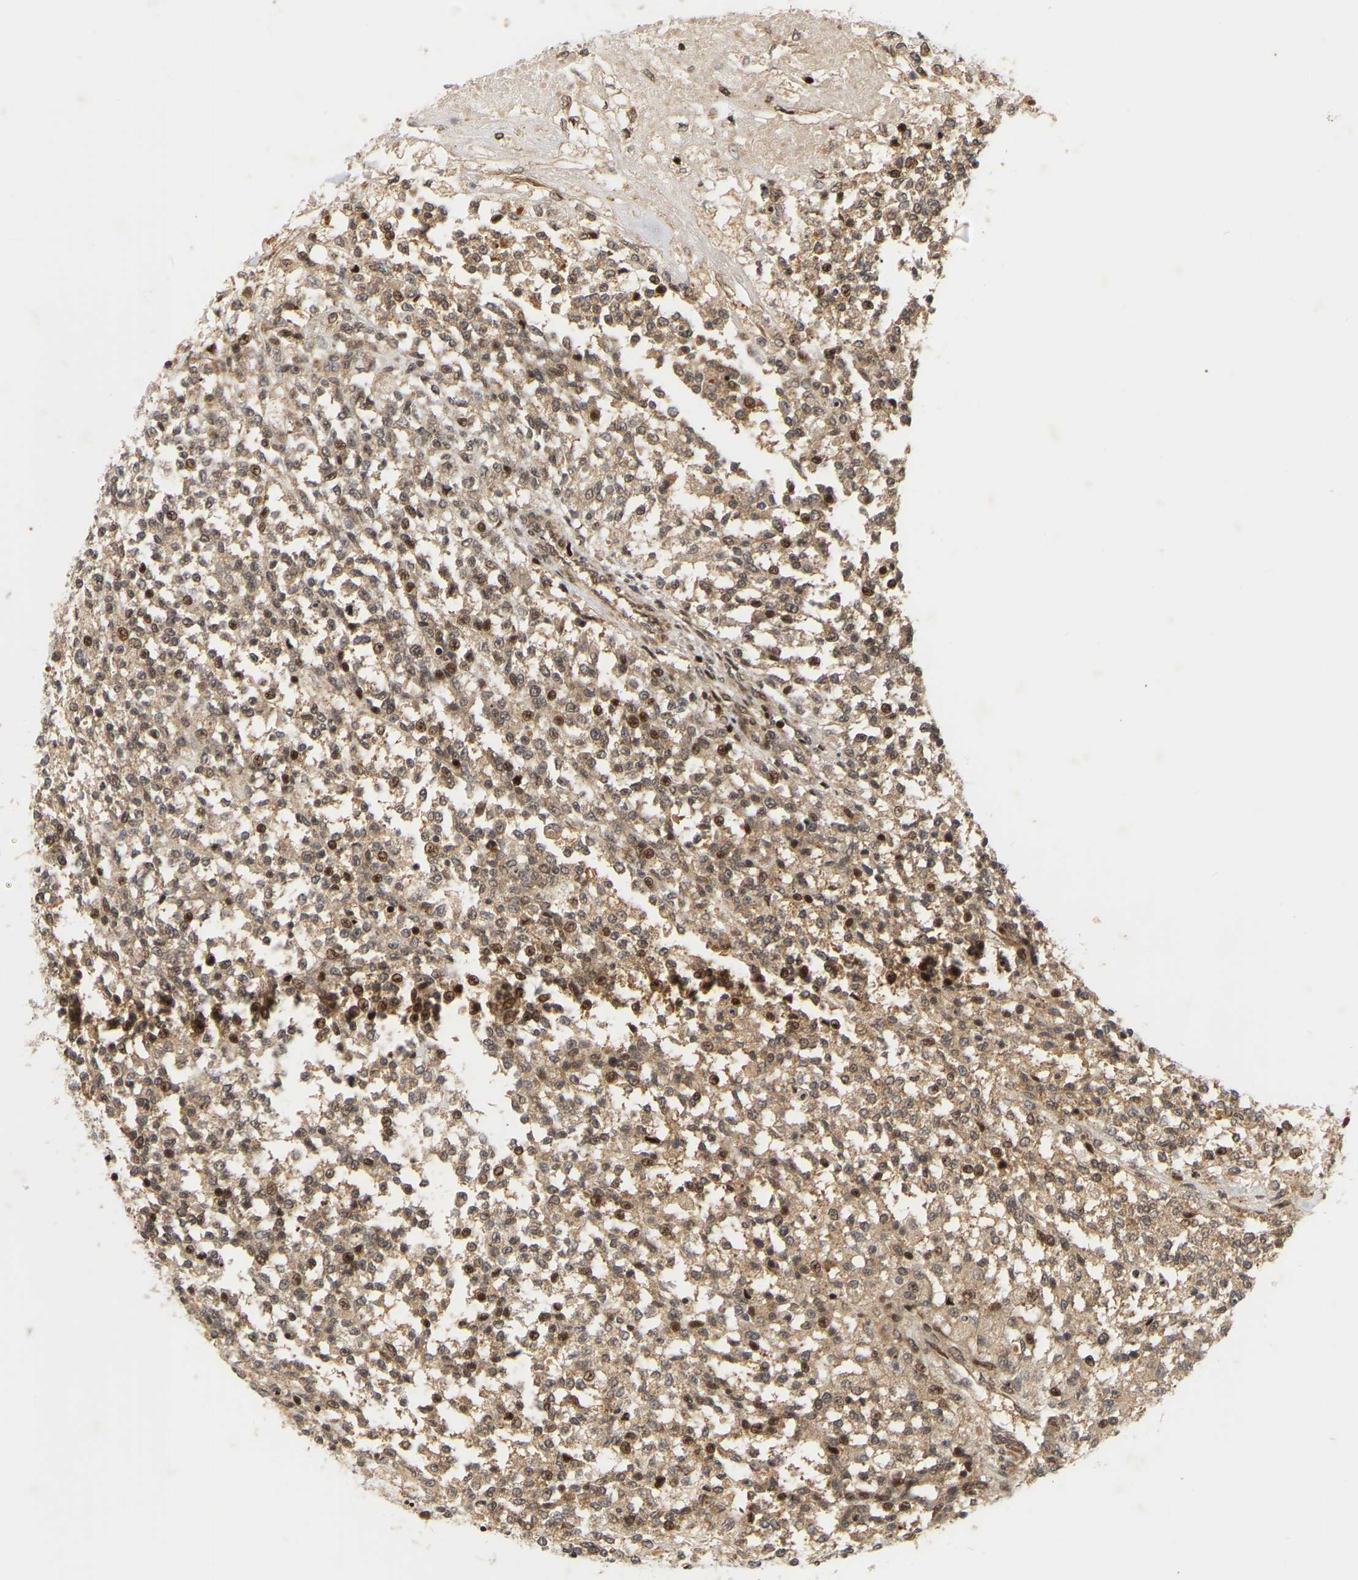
{"staining": {"intensity": "moderate", "quantity": ">75%", "location": "cytoplasmic/membranous,nuclear"}, "tissue": "testis cancer", "cell_type": "Tumor cells", "image_type": "cancer", "snomed": [{"axis": "morphology", "description": "Seminoma, NOS"}, {"axis": "topography", "description": "Testis"}], "caption": "Moderate cytoplasmic/membranous and nuclear protein staining is identified in approximately >75% of tumor cells in testis seminoma. (brown staining indicates protein expression, while blue staining denotes nuclei).", "gene": "NFE2L2", "patient": {"sex": "male", "age": 59}}